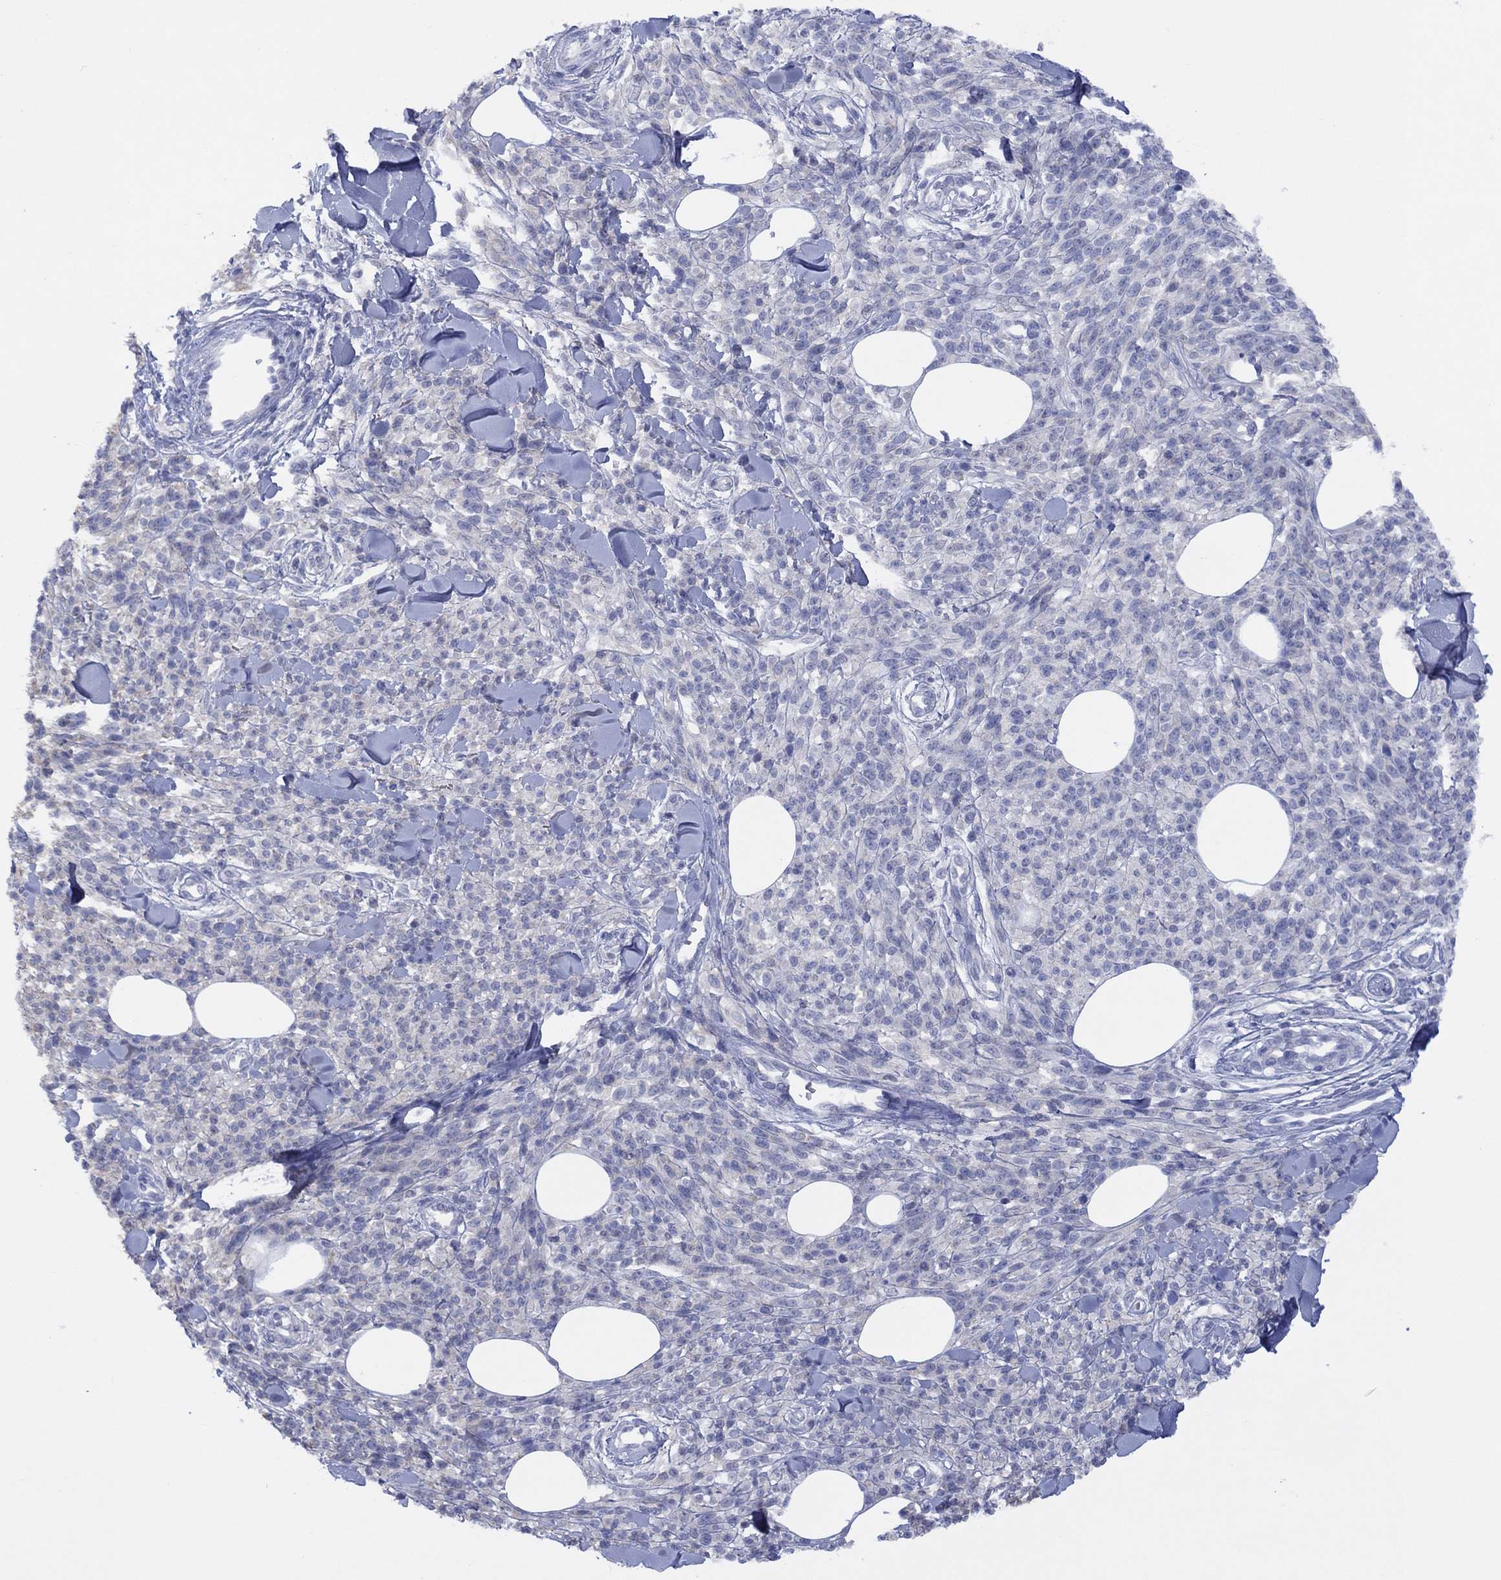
{"staining": {"intensity": "negative", "quantity": "none", "location": "none"}, "tissue": "melanoma", "cell_type": "Tumor cells", "image_type": "cancer", "snomed": [{"axis": "morphology", "description": "Malignant melanoma, NOS"}, {"axis": "topography", "description": "Skin"}, {"axis": "topography", "description": "Skin of trunk"}], "caption": "Tumor cells show no significant protein expression in melanoma.", "gene": "CYP2B6", "patient": {"sex": "male", "age": 74}}